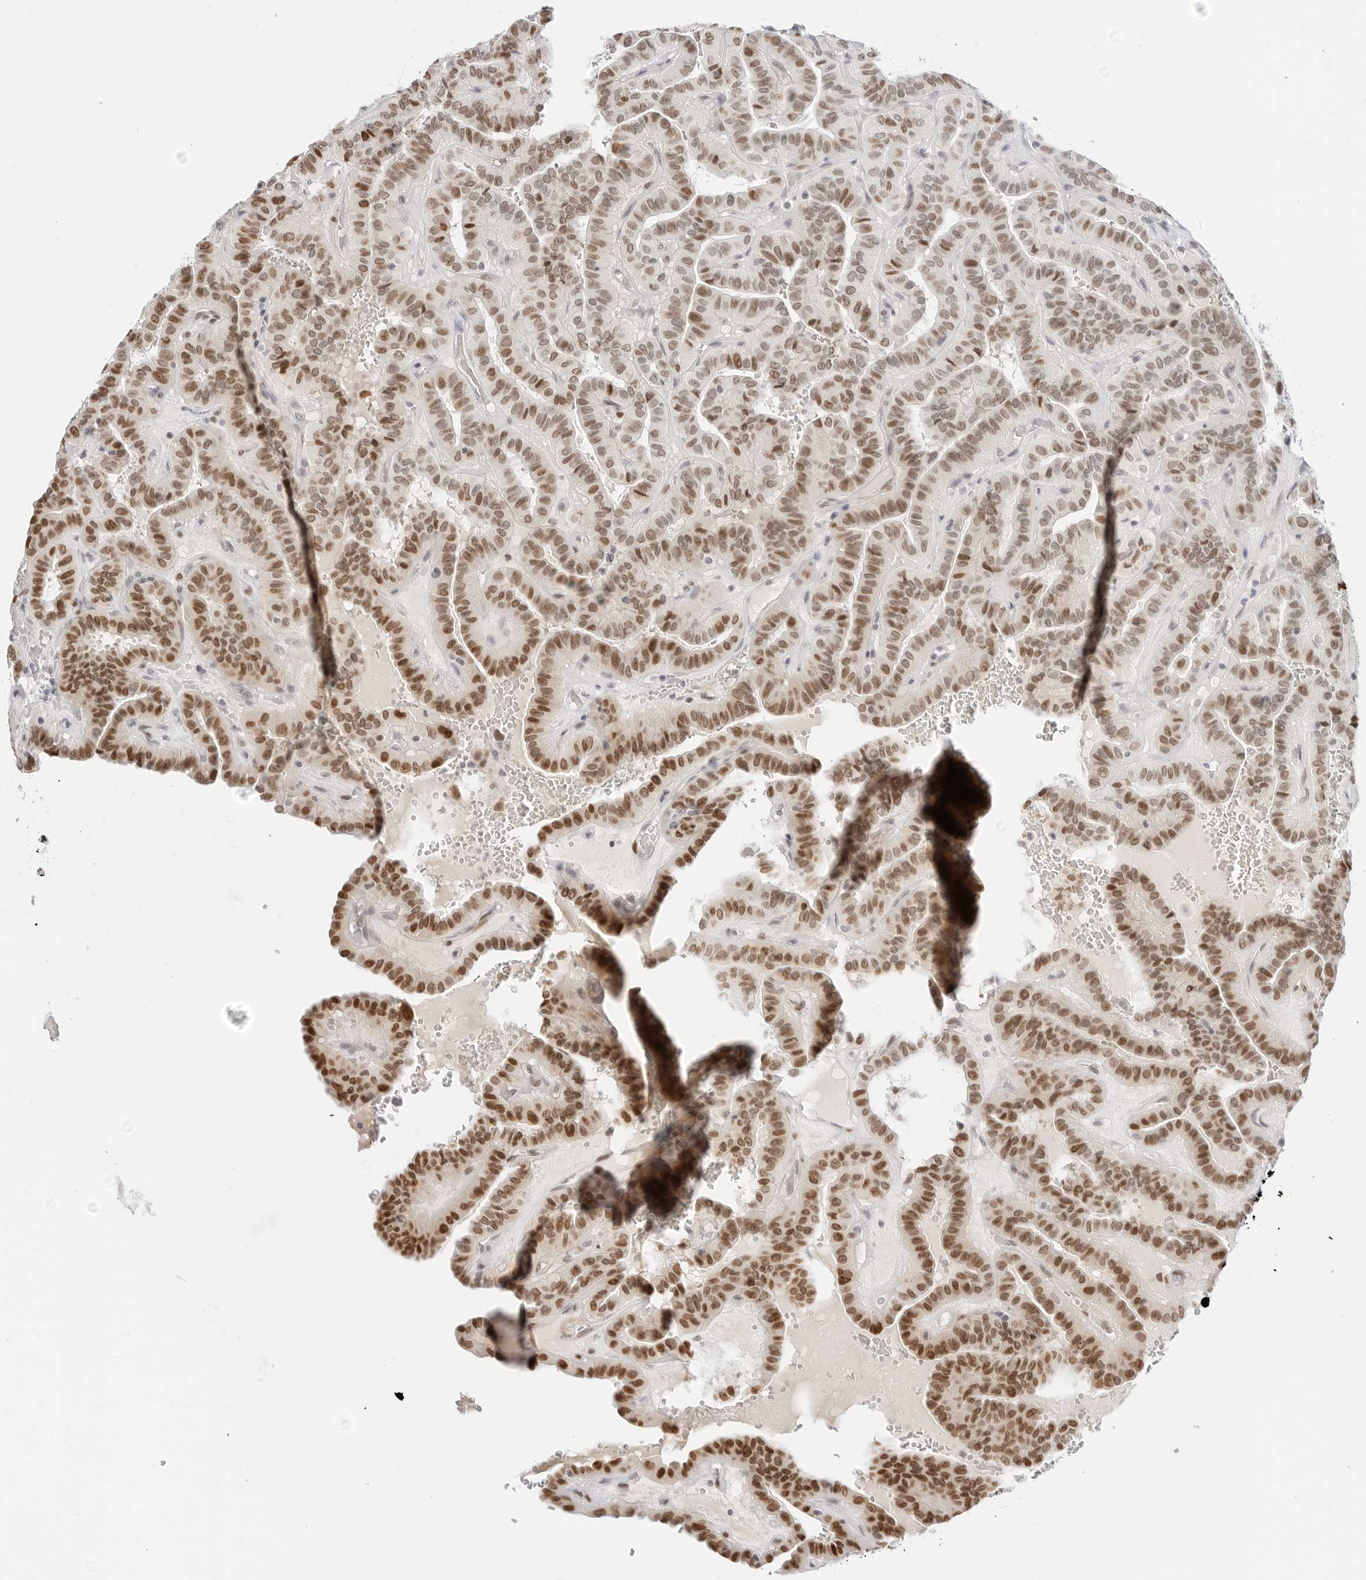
{"staining": {"intensity": "strong", "quantity": ">75%", "location": "nuclear"}, "tissue": "thyroid cancer", "cell_type": "Tumor cells", "image_type": "cancer", "snomed": [{"axis": "morphology", "description": "Papillary adenocarcinoma, NOS"}, {"axis": "topography", "description": "Thyroid gland"}], "caption": "Immunohistochemistry (IHC) (DAB) staining of human thyroid papillary adenocarcinoma exhibits strong nuclear protein positivity in about >75% of tumor cells. The protein is stained brown, and the nuclei are stained in blue (DAB (3,3'-diaminobenzidine) IHC with brightfield microscopy, high magnification).", "gene": "SPIDR", "patient": {"sex": "male", "age": 77}}